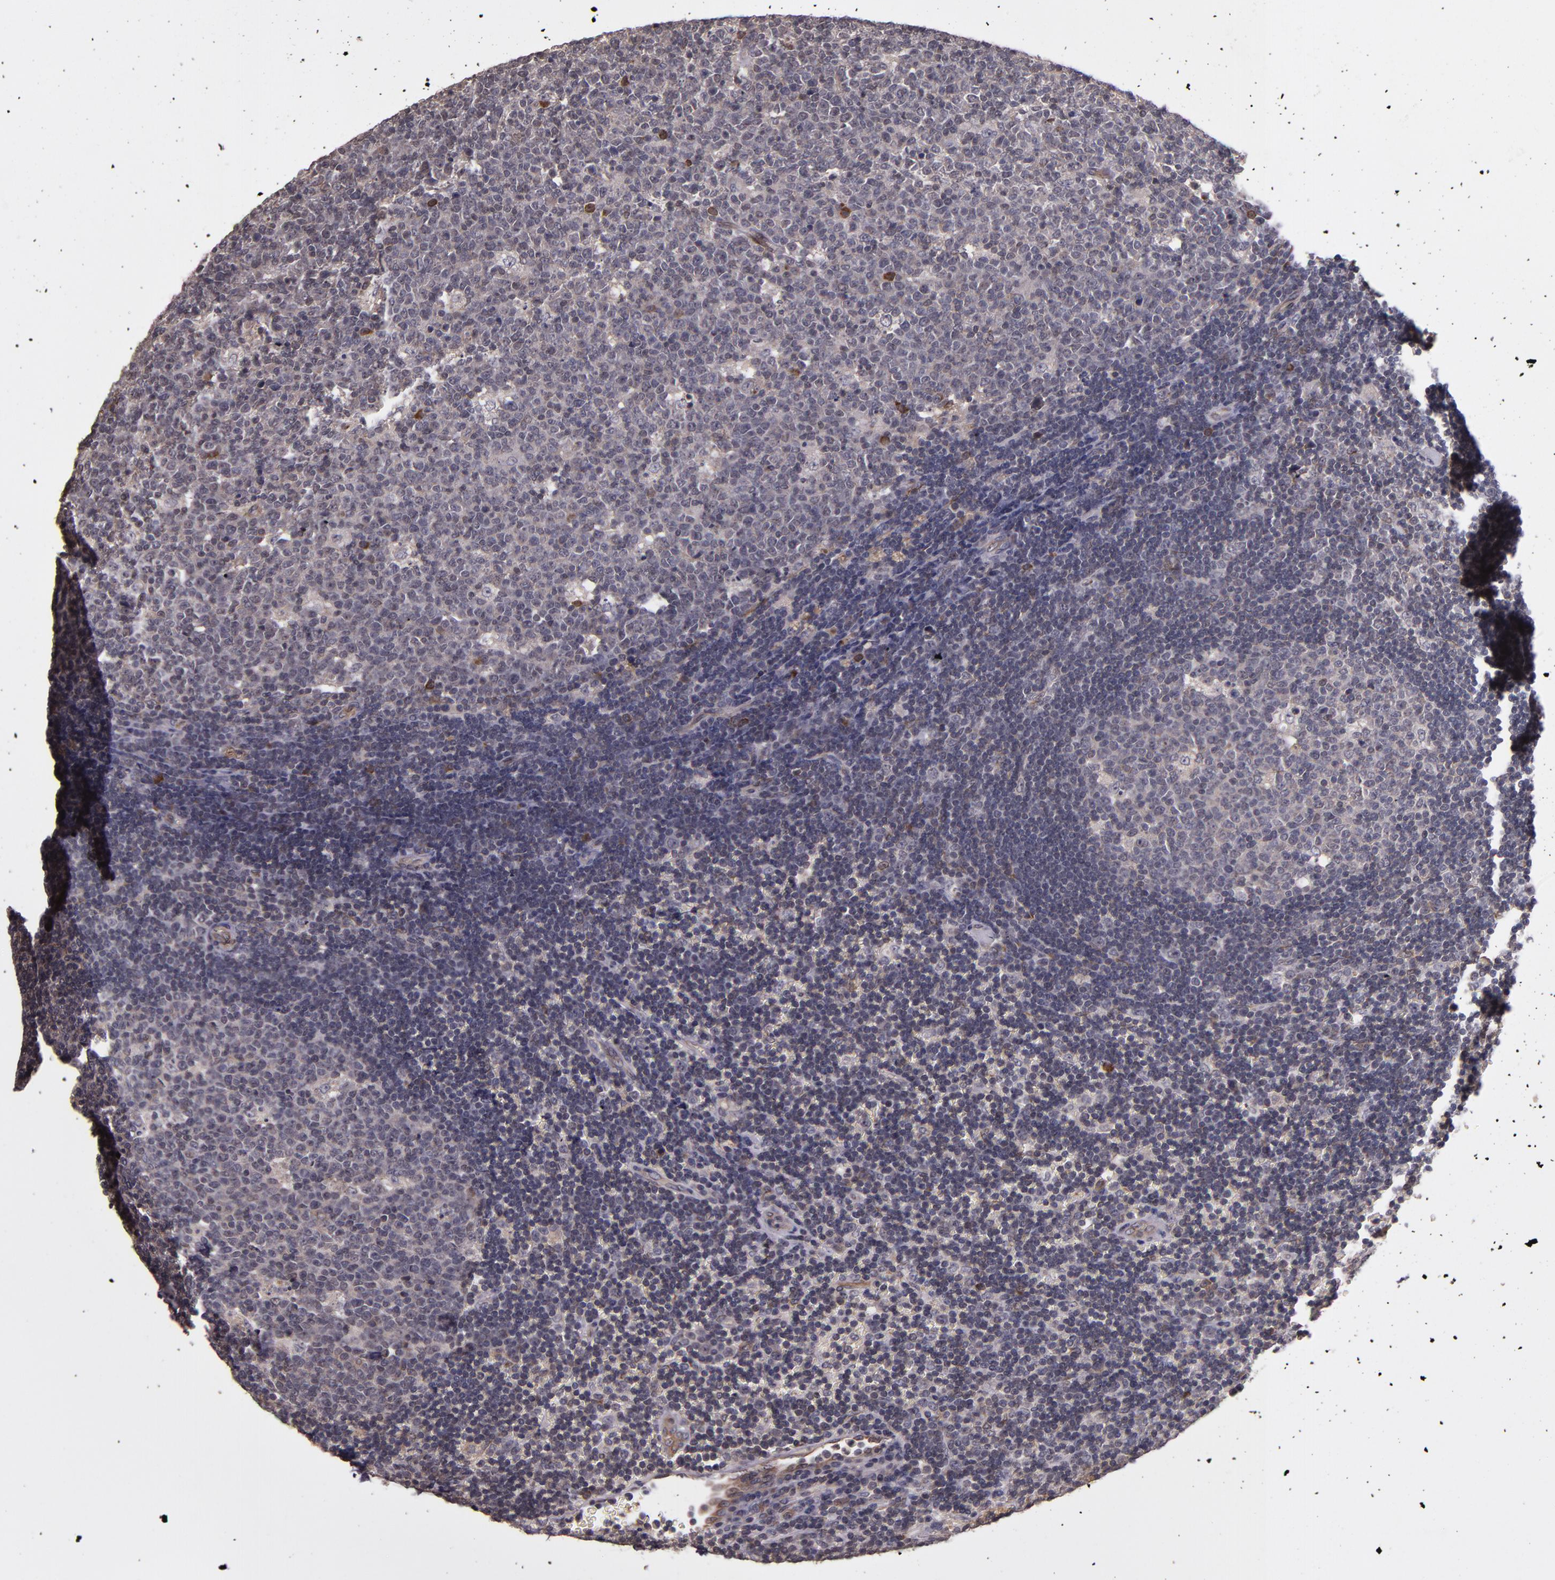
{"staining": {"intensity": "moderate", "quantity": "<25%", "location": "cytoplasmic/membranous"}, "tissue": "lymph node", "cell_type": "Germinal center cells", "image_type": "normal", "snomed": [{"axis": "morphology", "description": "Normal tissue, NOS"}, {"axis": "topography", "description": "Lymph node"}, {"axis": "topography", "description": "Salivary gland"}], "caption": "Approximately <25% of germinal center cells in benign lymph node reveal moderate cytoplasmic/membranous protein positivity as visualized by brown immunohistochemical staining.", "gene": "PRAF2", "patient": {"sex": "male", "age": 8}}